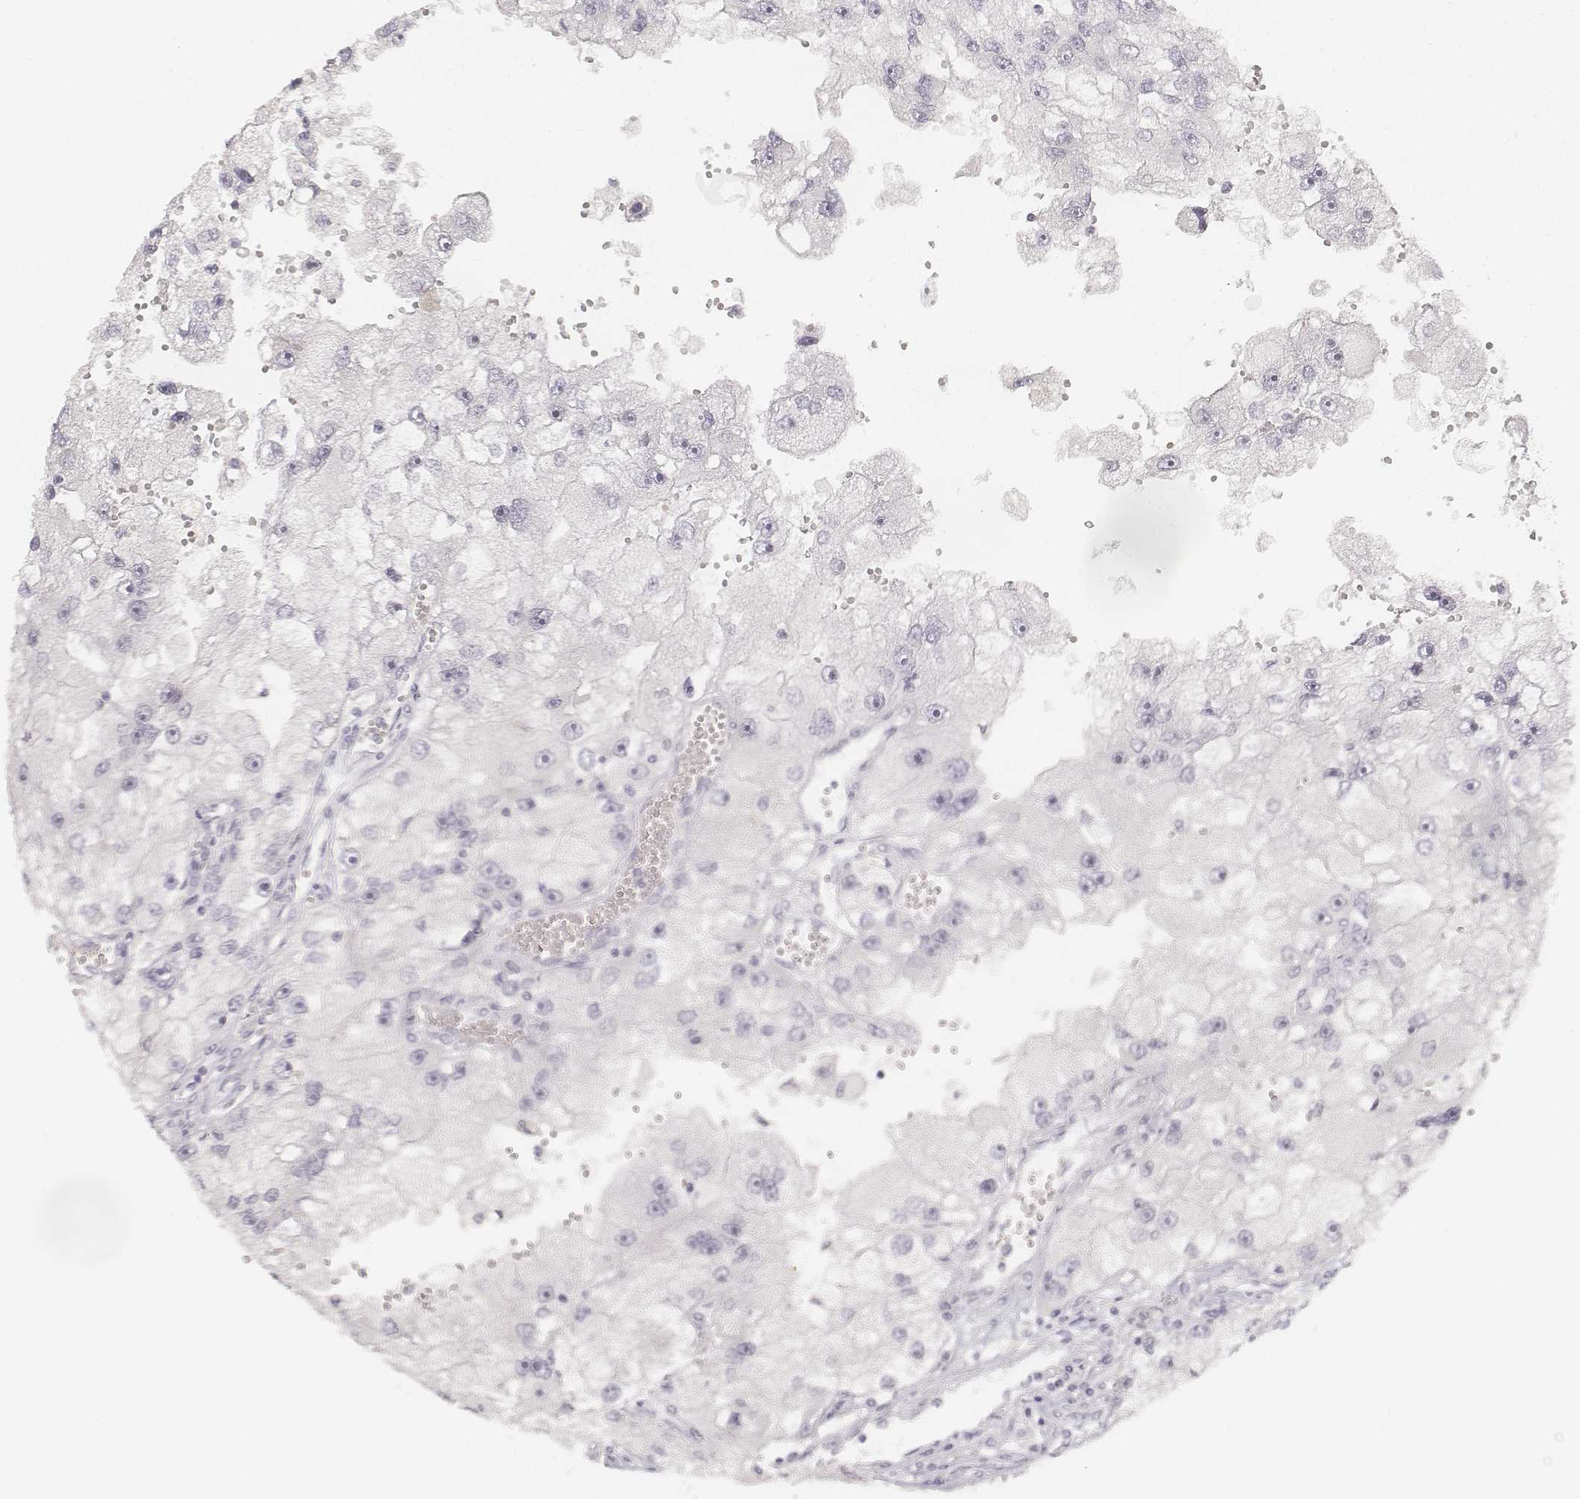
{"staining": {"intensity": "negative", "quantity": "none", "location": "none"}, "tissue": "renal cancer", "cell_type": "Tumor cells", "image_type": "cancer", "snomed": [{"axis": "morphology", "description": "Adenocarcinoma, NOS"}, {"axis": "topography", "description": "Kidney"}], "caption": "Immunohistochemistry photomicrograph of renal cancer stained for a protein (brown), which reveals no positivity in tumor cells.", "gene": "DSG4", "patient": {"sex": "male", "age": 63}}